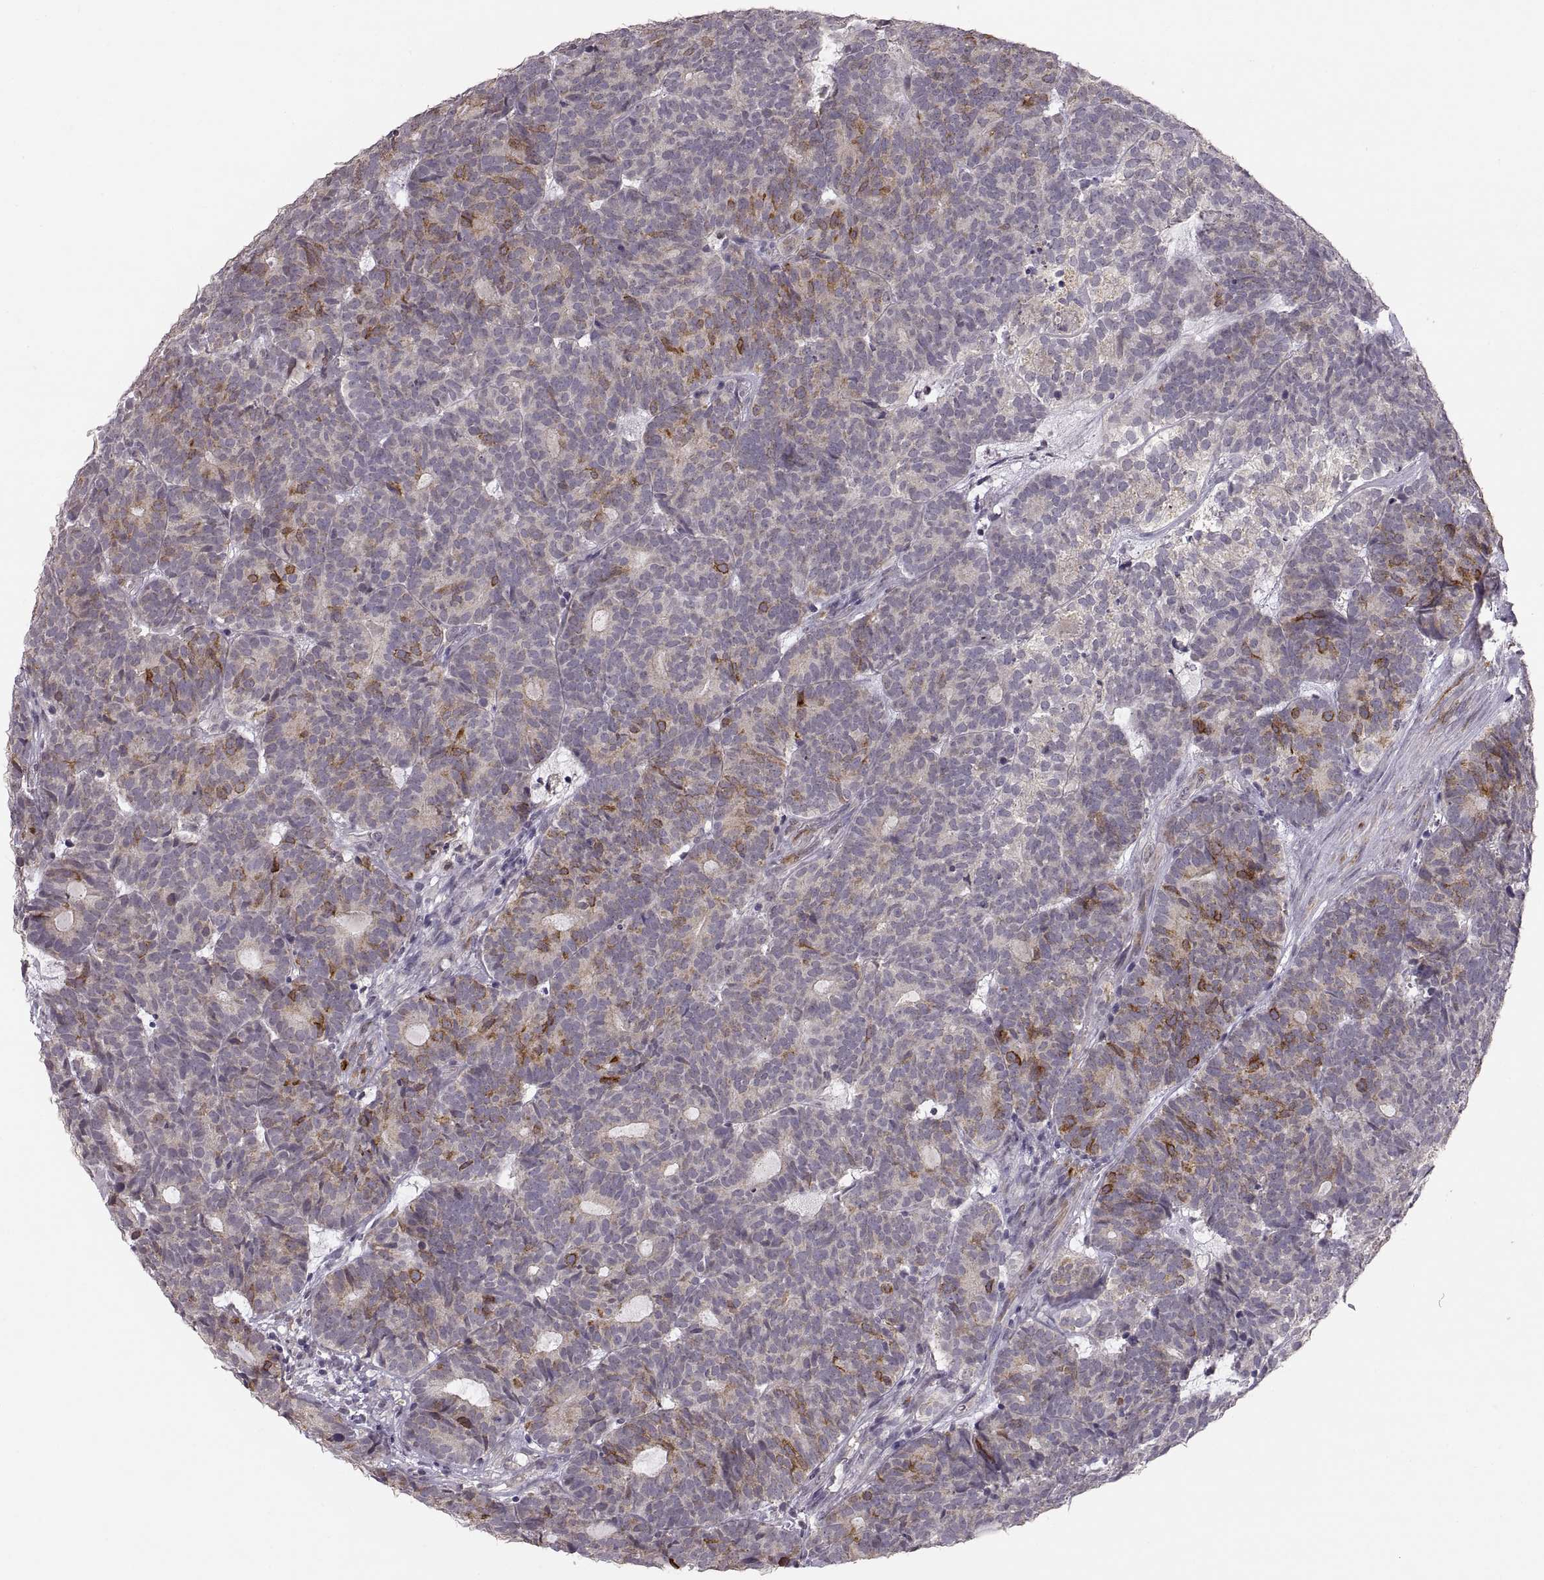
{"staining": {"intensity": "strong", "quantity": "<25%", "location": "cytoplasmic/membranous"}, "tissue": "head and neck cancer", "cell_type": "Tumor cells", "image_type": "cancer", "snomed": [{"axis": "morphology", "description": "Adenocarcinoma, NOS"}, {"axis": "topography", "description": "Head-Neck"}], "caption": "Head and neck cancer stained with a protein marker shows strong staining in tumor cells.", "gene": "HMGCR", "patient": {"sex": "female", "age": 81}}